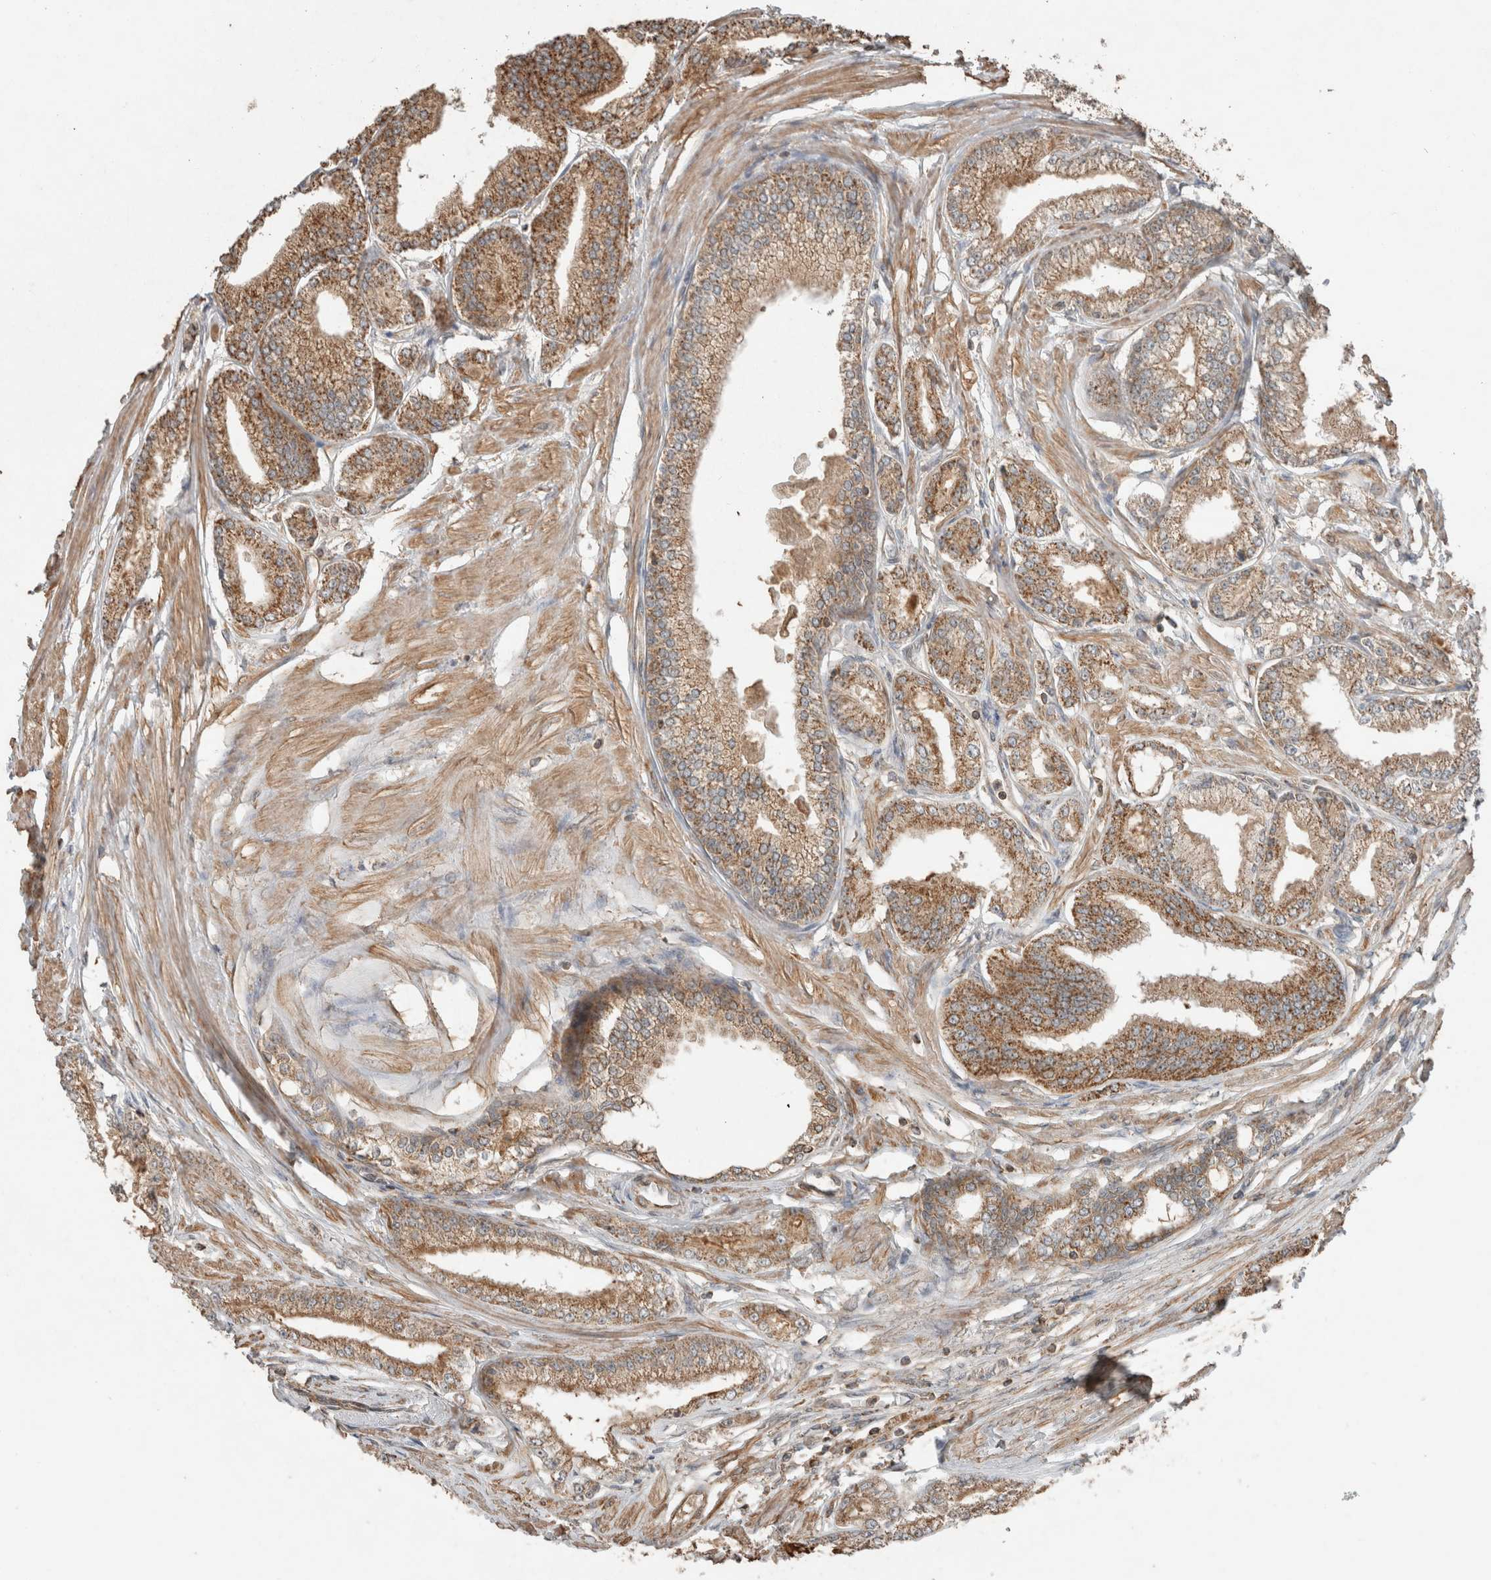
{"staining": {"intensity": "moderate", "quantity": ">75%", "location": "cytoplasmic/membranous"}, "tissue": "prostate cancer", "cell_type": "Tumor cells", "image_type": "cancer", "snomed": [{"axis": "morphology", "description": "Adenocarcinoma, Low grade"}, {"axis": "topography", "description": "Prostate"}], "caption": "A micrograph of prostate cancer (adenocarcinoma (low-grade)) stained for a protein reveals moderate cytoplasmic/membranous brown staining in tumor cells.", "gene": "KLK14", "patient": {"sex": "male", "age": 52}}